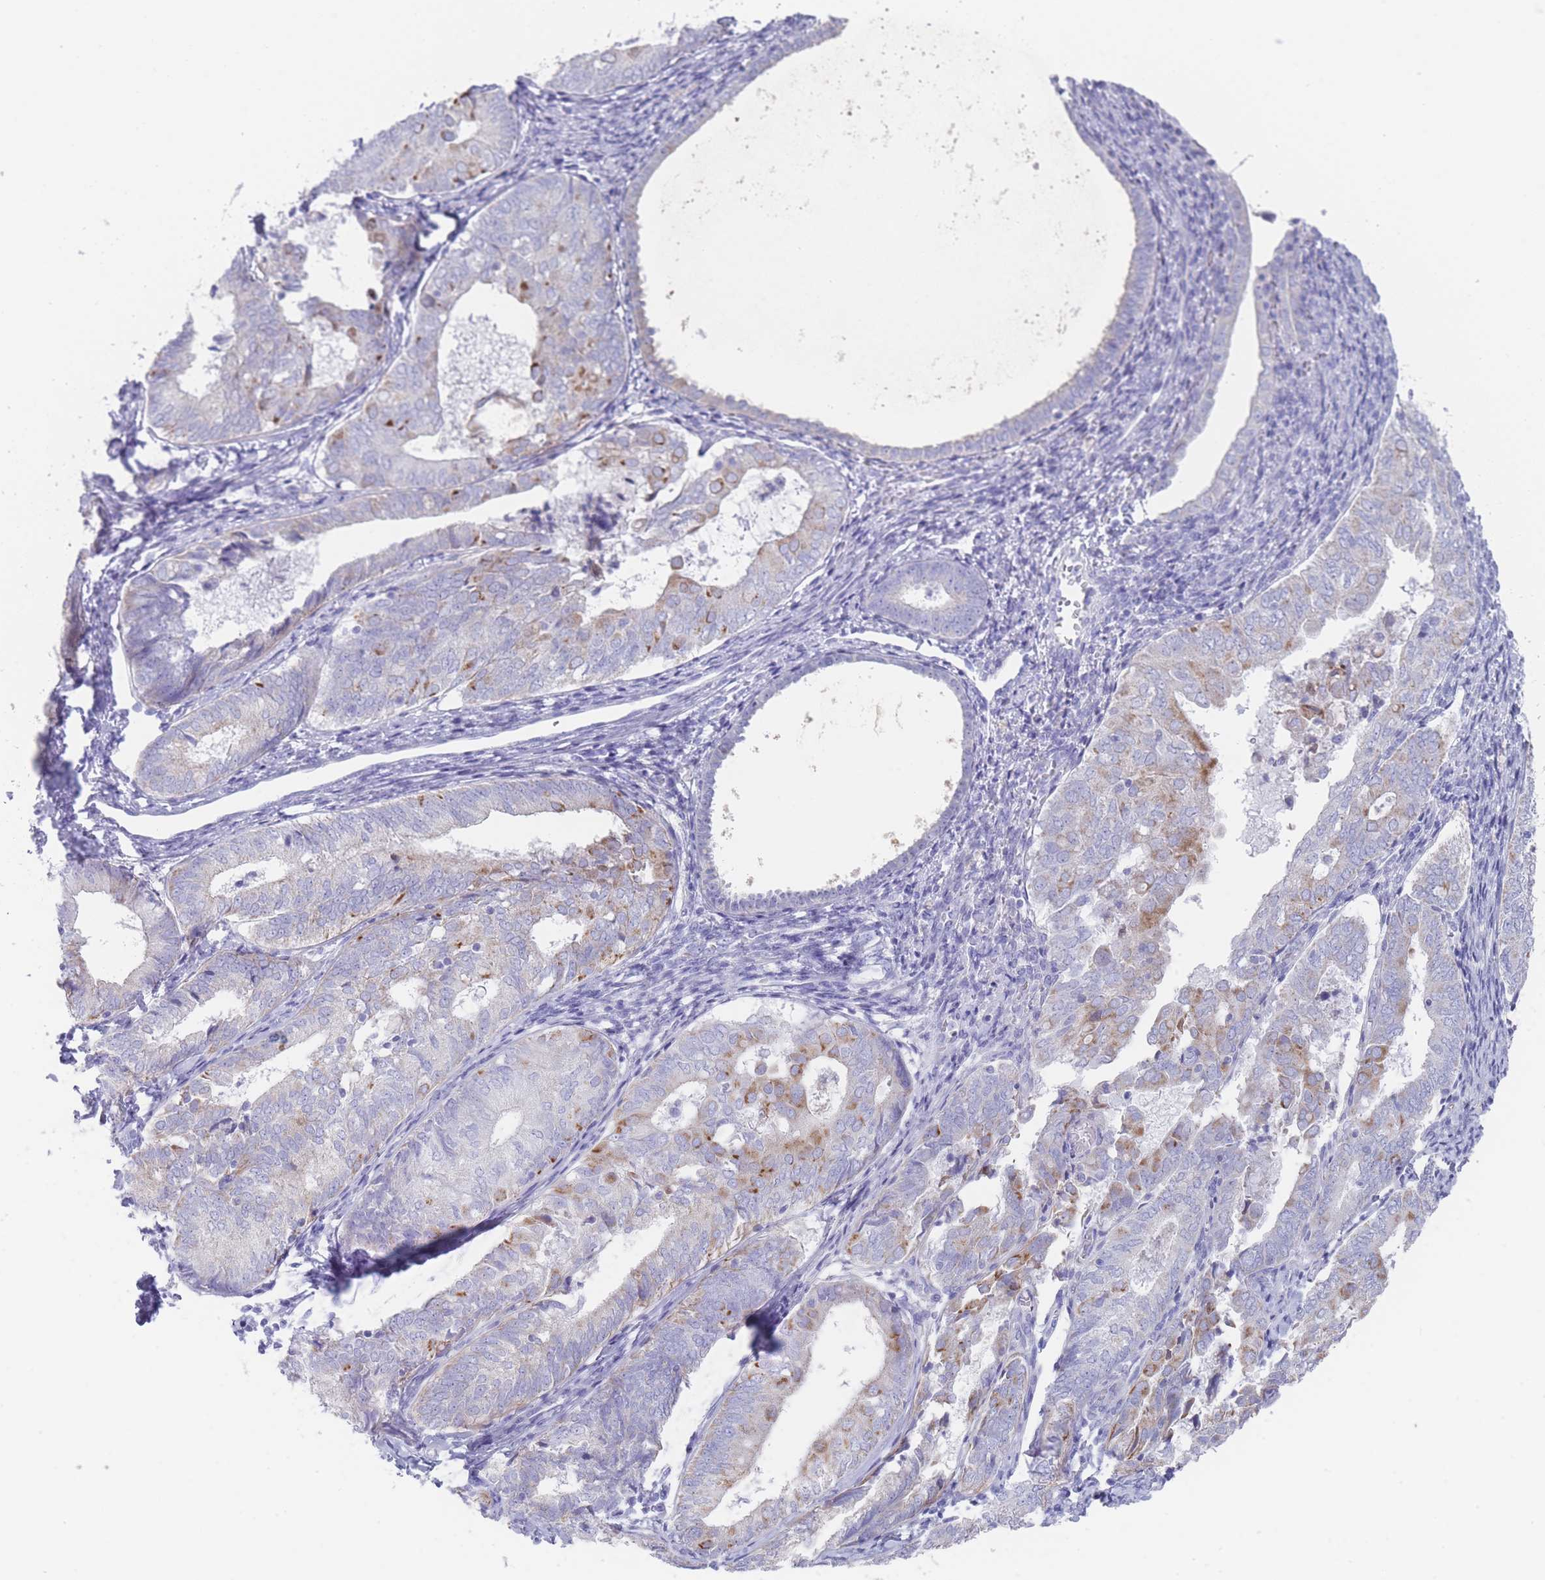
{"staining": {"intensity": "strong", "quantity": "<25%", "location": "cytoplasmic/membranous"}, "tissue": "endometrial cancer", "cell_type": "Tumor cells", "image_type": "cancer", "snomed": [{"axis": "morphology", "description": "Adenocarcinoma, NOS"}, {"axis": "topography", "description": "Endometrium"}], "caption": "A brown stain highlights strong cytoplasmic/membranous positivity of a protein in human endometrial cancer (adenocarcinoma) tumor cells.", "gene": "SCCPDH", "patient": {"sex": "female", "age": 87}}